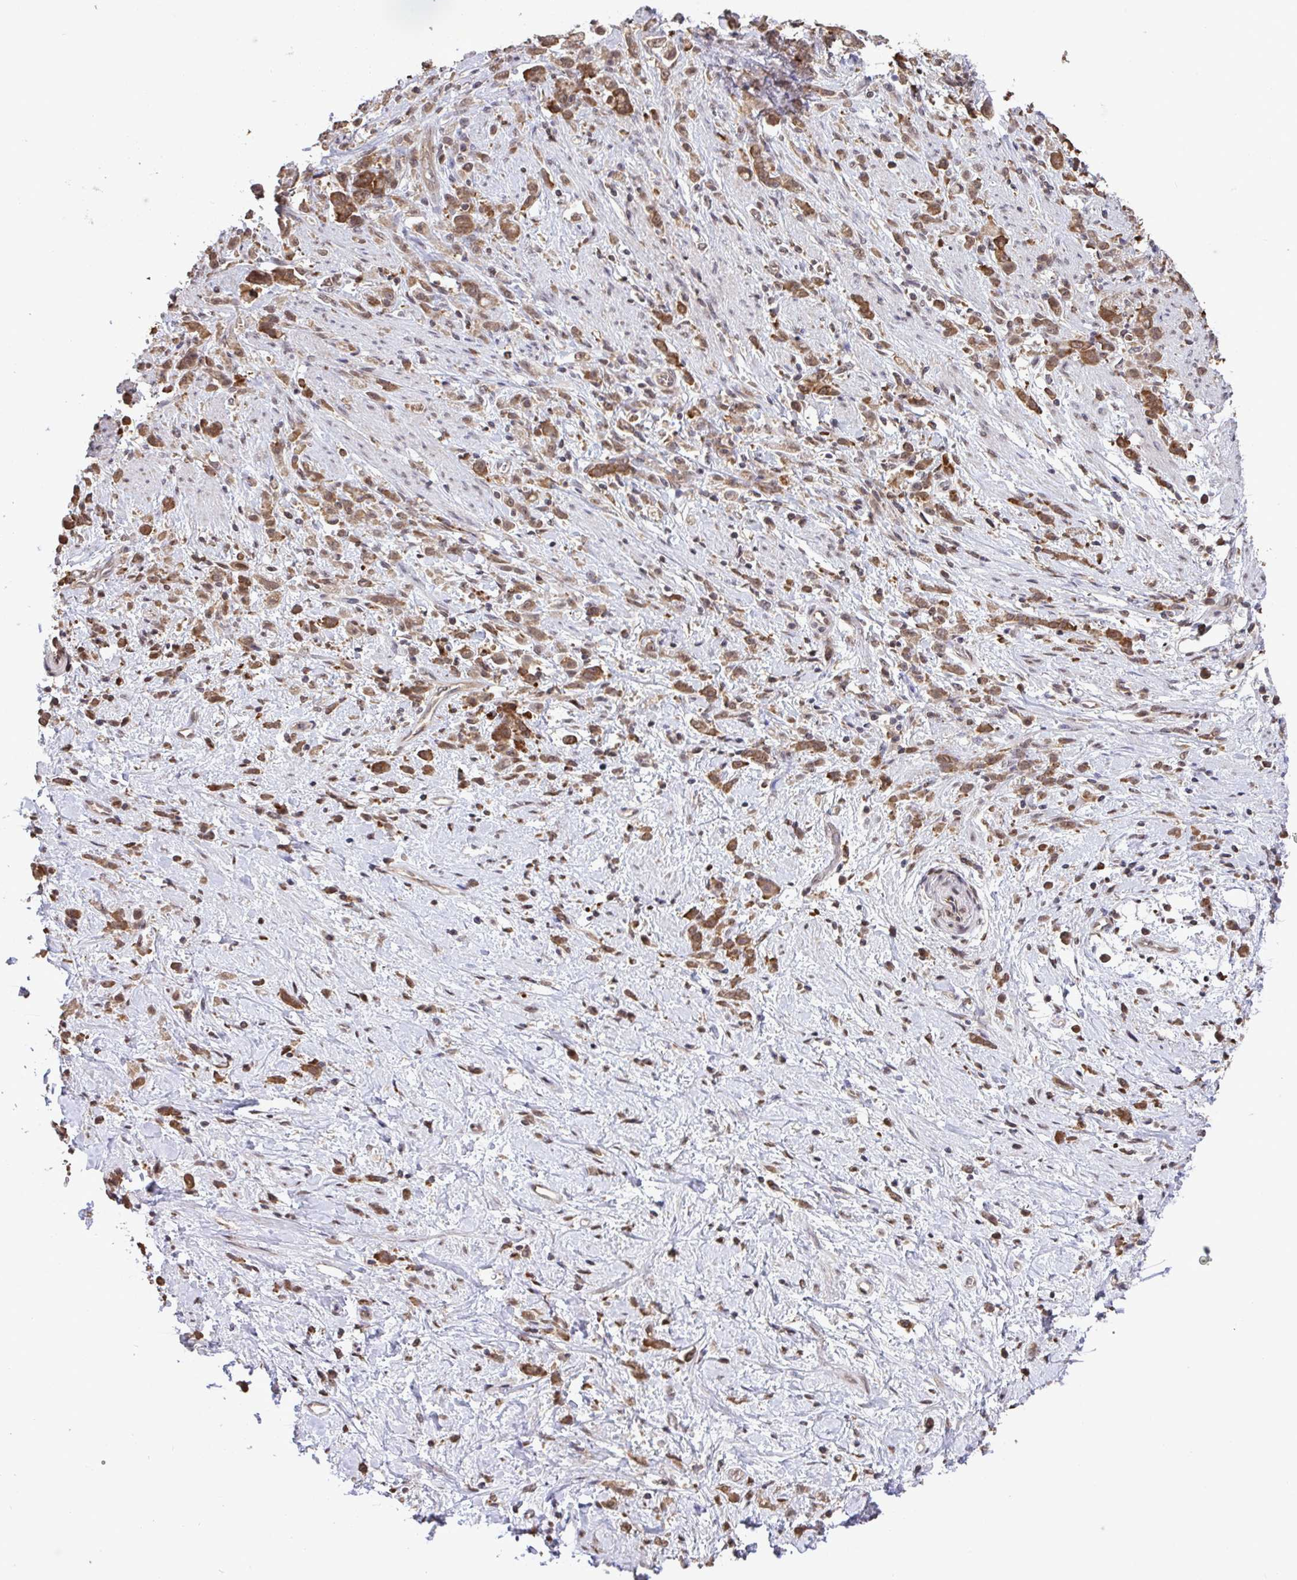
{"staining": {"intensity": "strong", "quantity": ">75%", "location": "cytoplasmic/membranous"}, "tissue": "stomach cancer", "cell_type": "Tumor cells", "image_type": "cancer", "snomed": [{"axis": "morphology", "description": "Adenocarcinoma, NOS"}, {"axis": "topography", "description": "Stomach"}], "caption": "Stomach cancer stained with DAB (3,3'-diaminobenzidine) immunohistochemistry reveals high levels of strong cytoplasmic/membranous positivity in about >75% of tumor cells. The staining was performed using DAB to visualize the protein expression in brown, while the nuclei were stained in blue with hematoxylin (Magnification: 20x).", "gene": "C12orf57", "patient": {"sex": "female", "age": 60}}